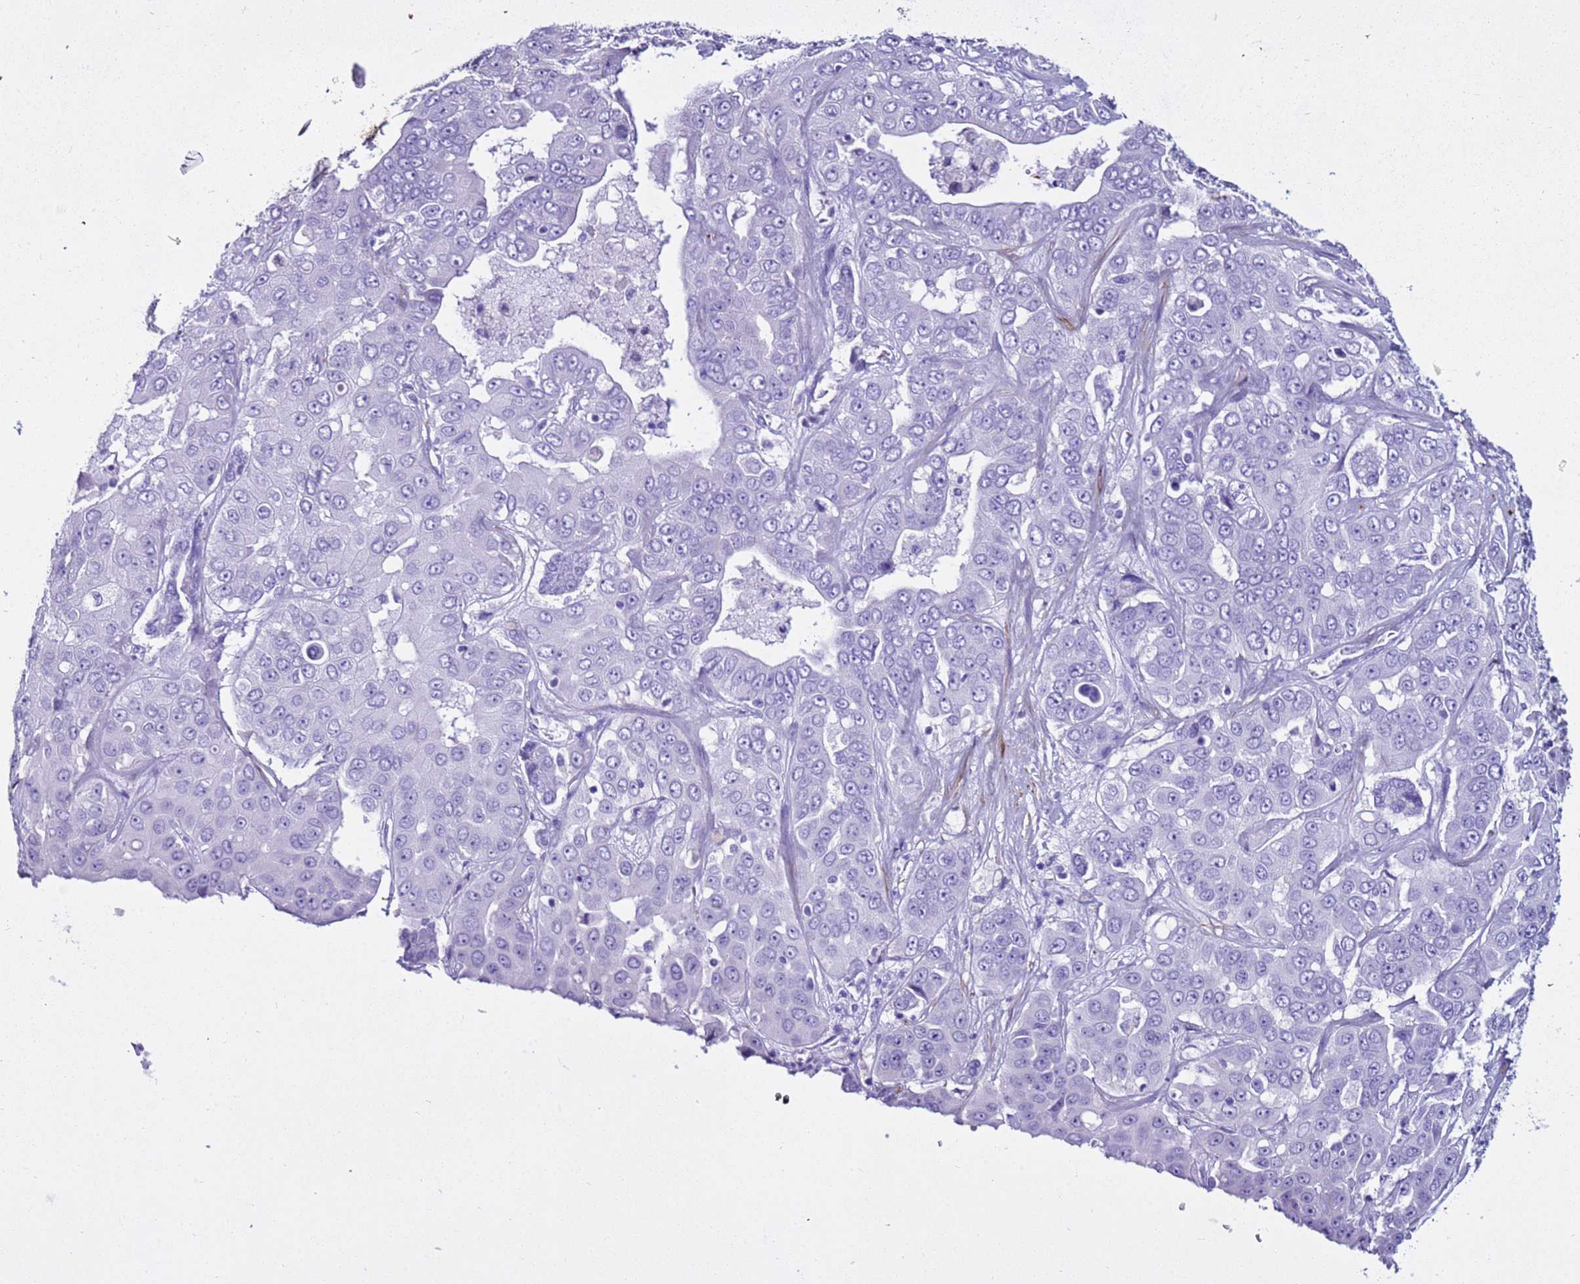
{"staining": {"intensity": "negative", "quantity": "none", "location": "none"}, "tissue": "liver cancer", "cell_type": "Tumor cells", "image_type": "cancer", "snomed": [{"axis": "morphology", "description": "Cholangiocarcinoma"}, {"axis": "topography", "description": "Liver"}], "caption": "Human liver cancer stained for a protein using immunohistochemistry (IHC) demonstrates no staining in tumor cells.", "gene": "LCMT1", "patient": {"sex": "female", "age": 52}}